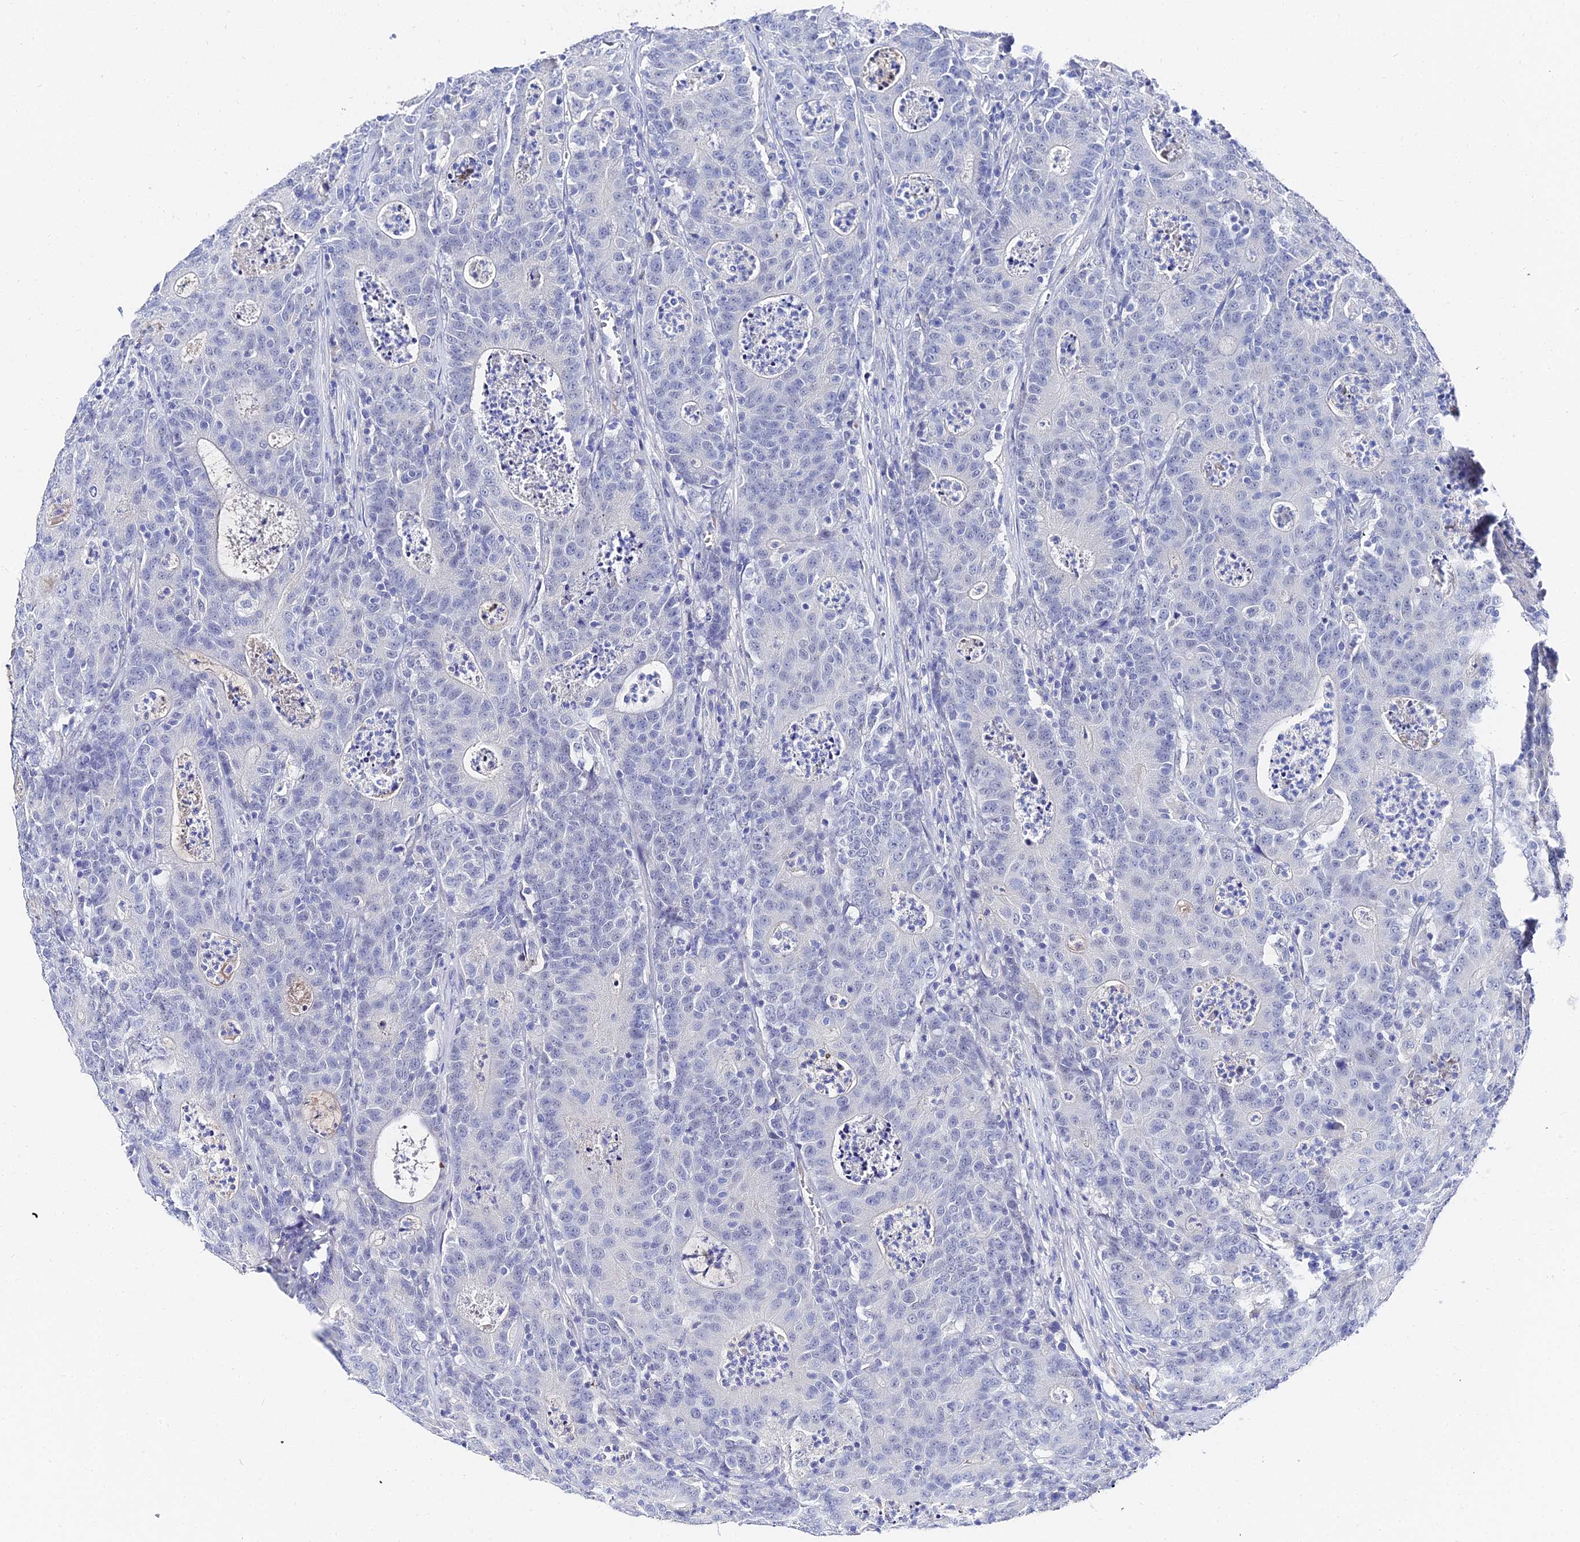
{"staining": {"intensity": "negative", "quantity": "none", "location": "none"}, "tissue": "colorectal cancer", "cell_type": "Tumor cells", "image_type": "cancer", "snomed": [{"axis": "morphology", "description": "Adenocarcinoma, NOS"}, {"axis": "topography", "description": "Colon"}], "caption": "A histopathology image of colorectal cancer stained for a protein exhibits no brown staining in tumor cells.", "gene": "KRT17", "patient": {"sex": "male", "age": 83}}